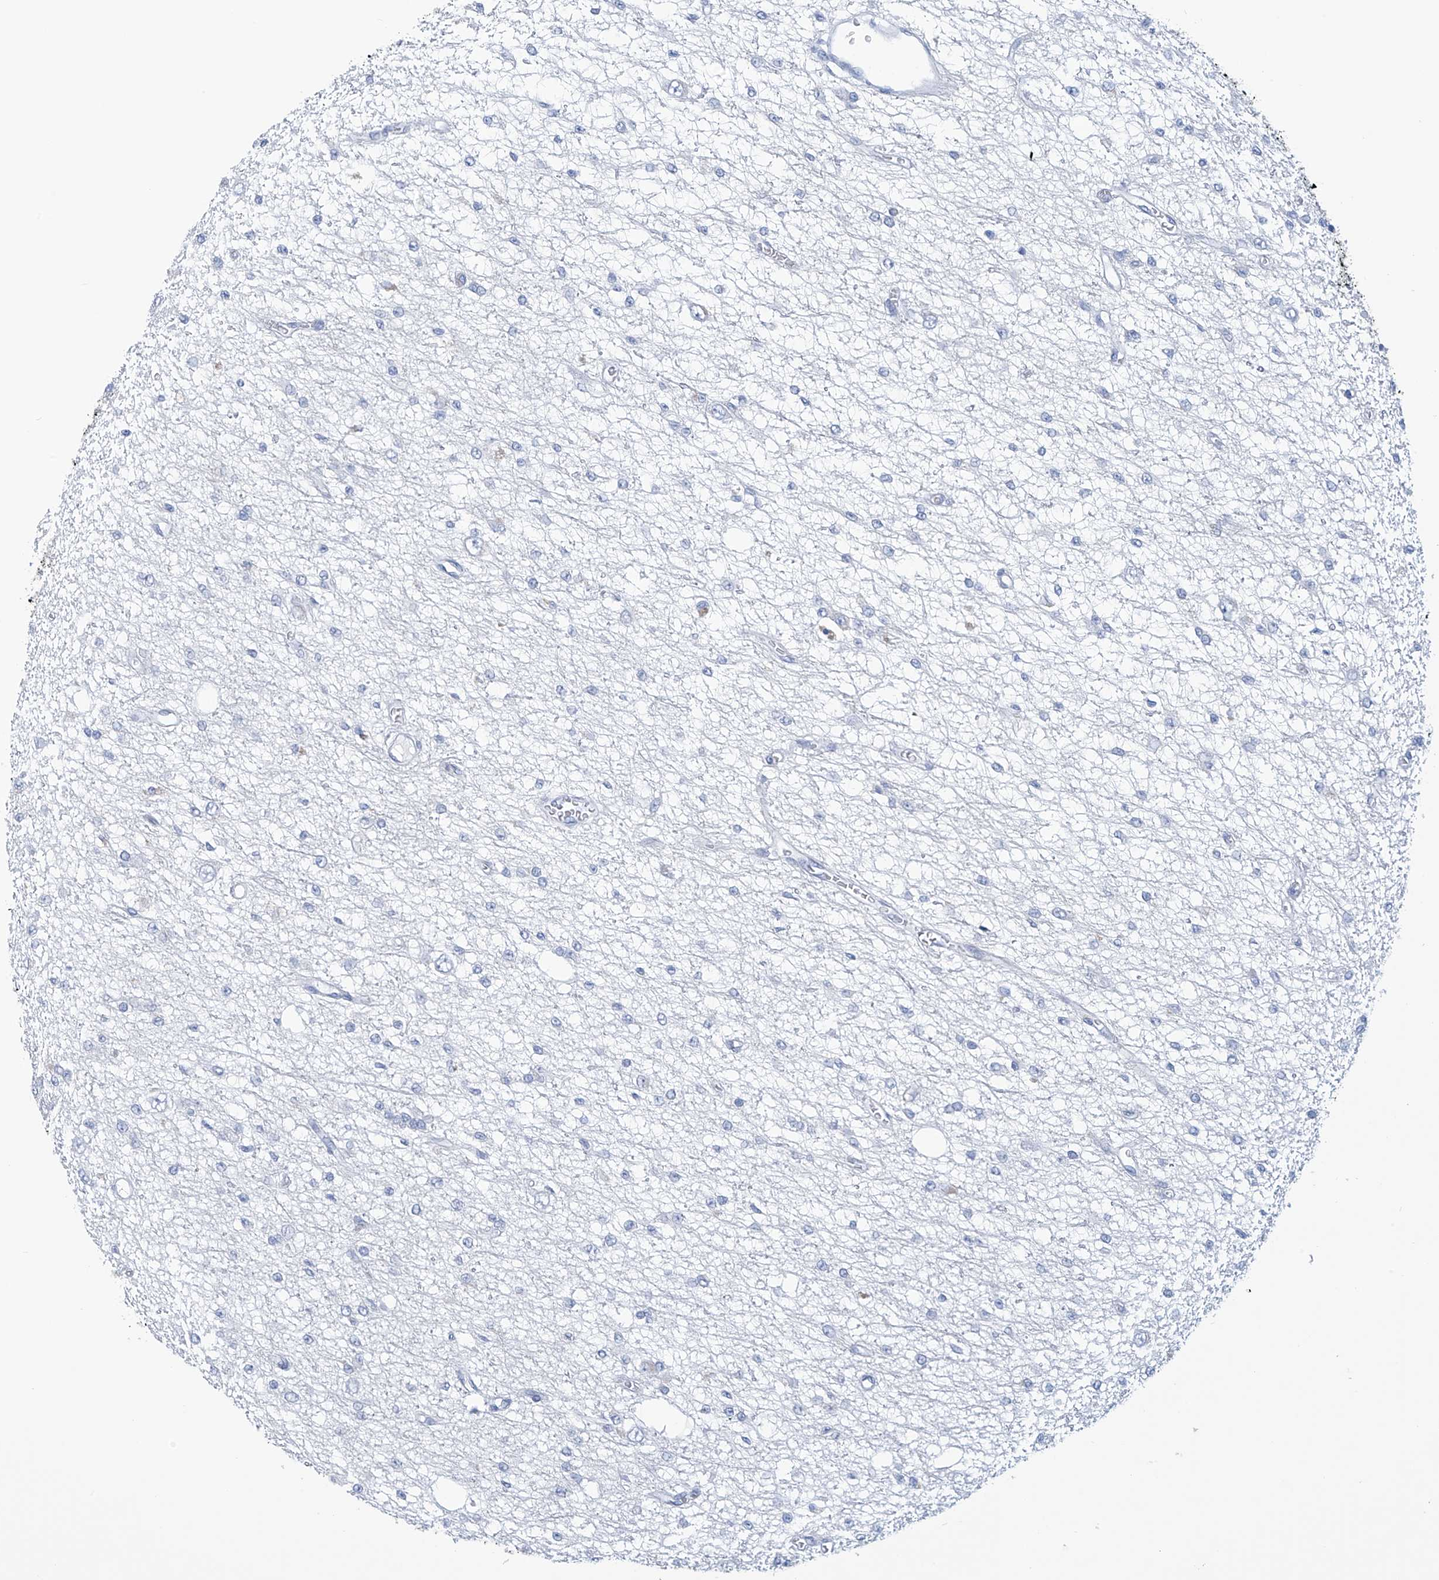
{"staining": {"intensity": "negative", "quantity": "none", "location": "none"}, "tissue": "glioma", "cell_type": "Tumor cells", "image_type": "cancer", "snomed": [{"axis": "morphology", "description": "Glioma, malignant, Low grade"}, {"axis": "topography", "description": "Brain"}], "caption": "IHC of malignant glioma (low-grade) exhibits no staining in tumor cells.", "gene": "DSP", "patient": {"sex": "male", "age": 38}}